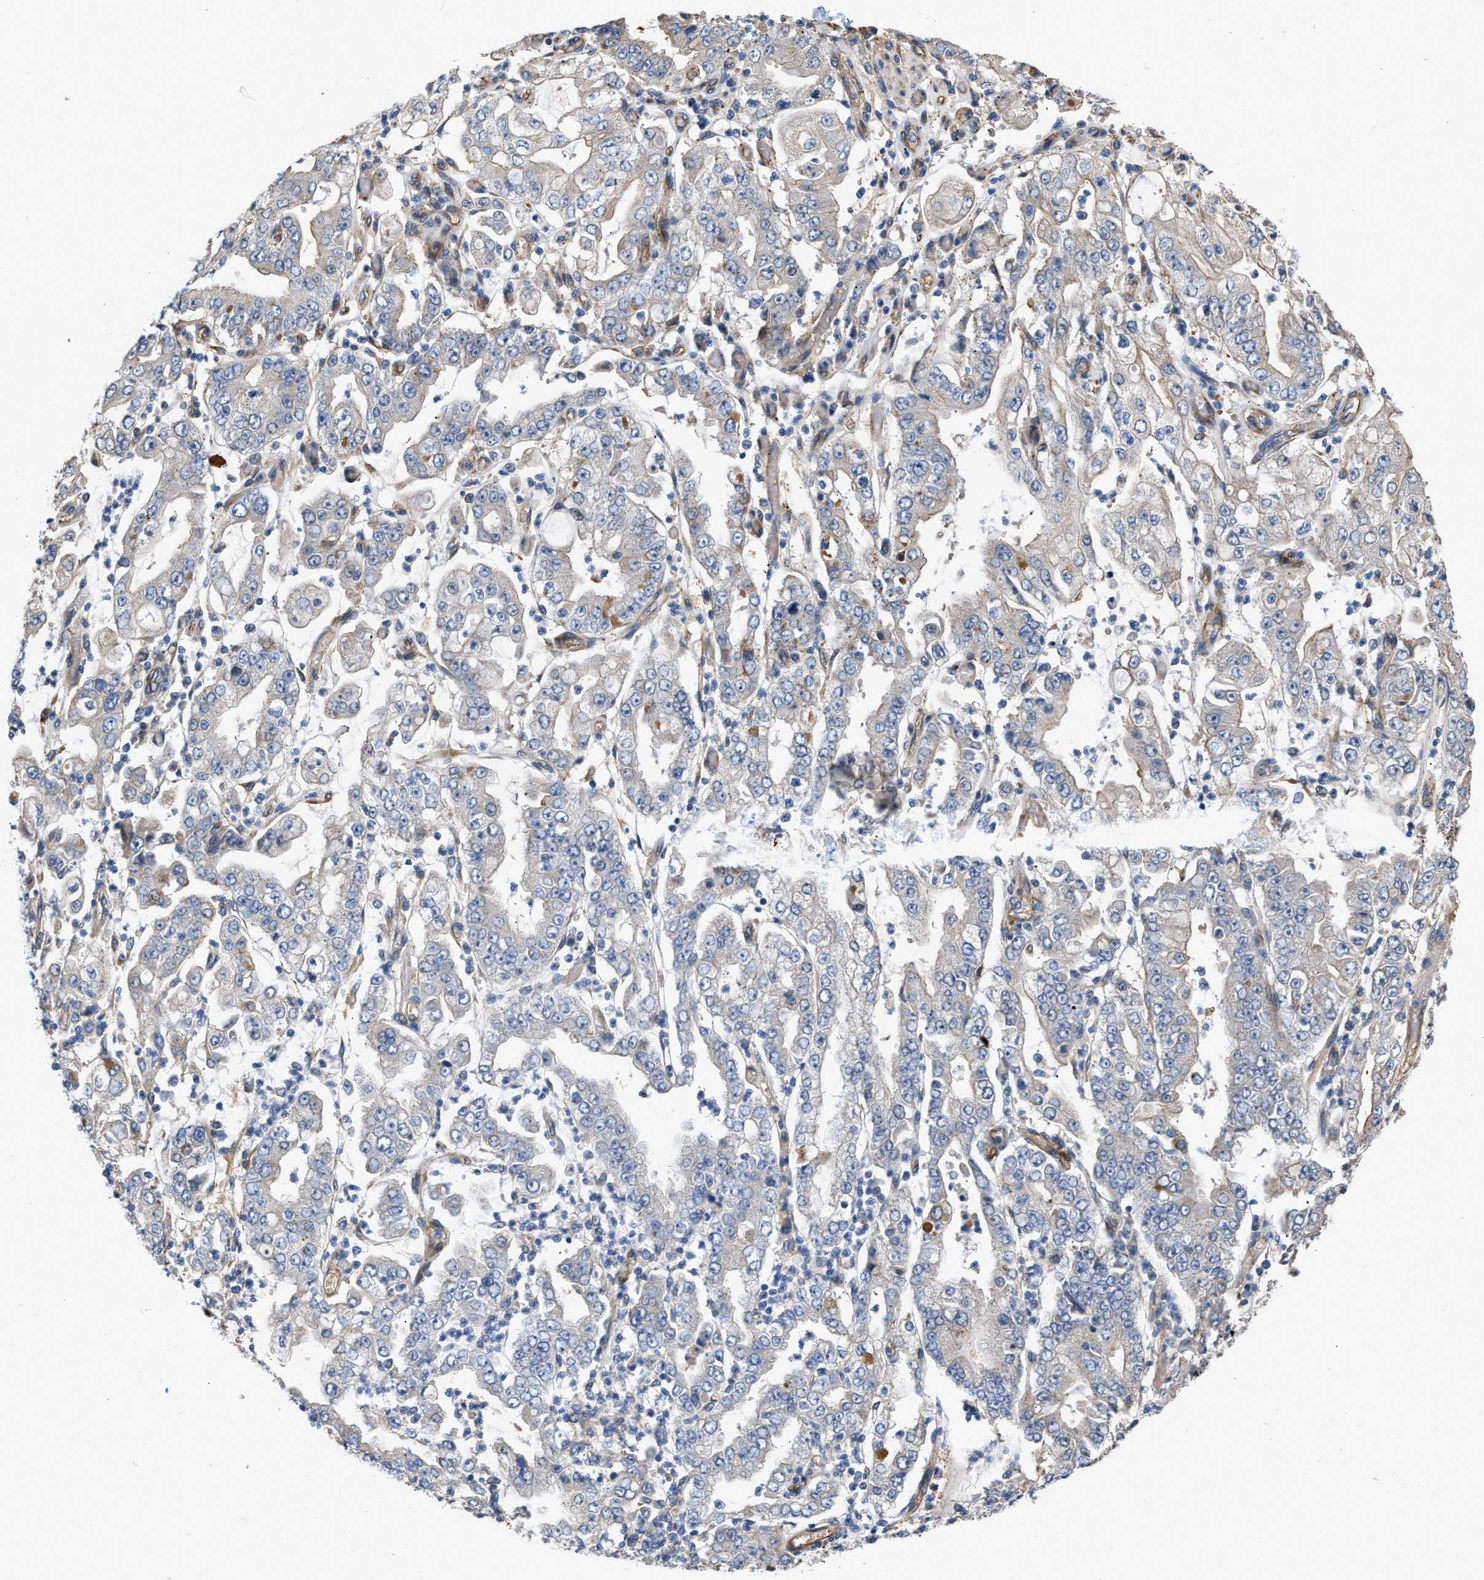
{"staining": {"intensity": "negative", "quantity": "none", "location": "none"}, "tissue": "stomach cancer", "cell_type": "Tumor cells", "image_type": "cancer", "snomed": [{"axis": "morphology", "description": "Adenocarcinoma, NOS"}, {"axis": "topography", "description": "Stomach"}], "caption": "This is an immunohistochemistry image of stomach cancer (adenocarcinoma). There is no positivity in tumor cells.", "gene": "SLC4A11", "patient": {"sex": "male", "age": 76}}